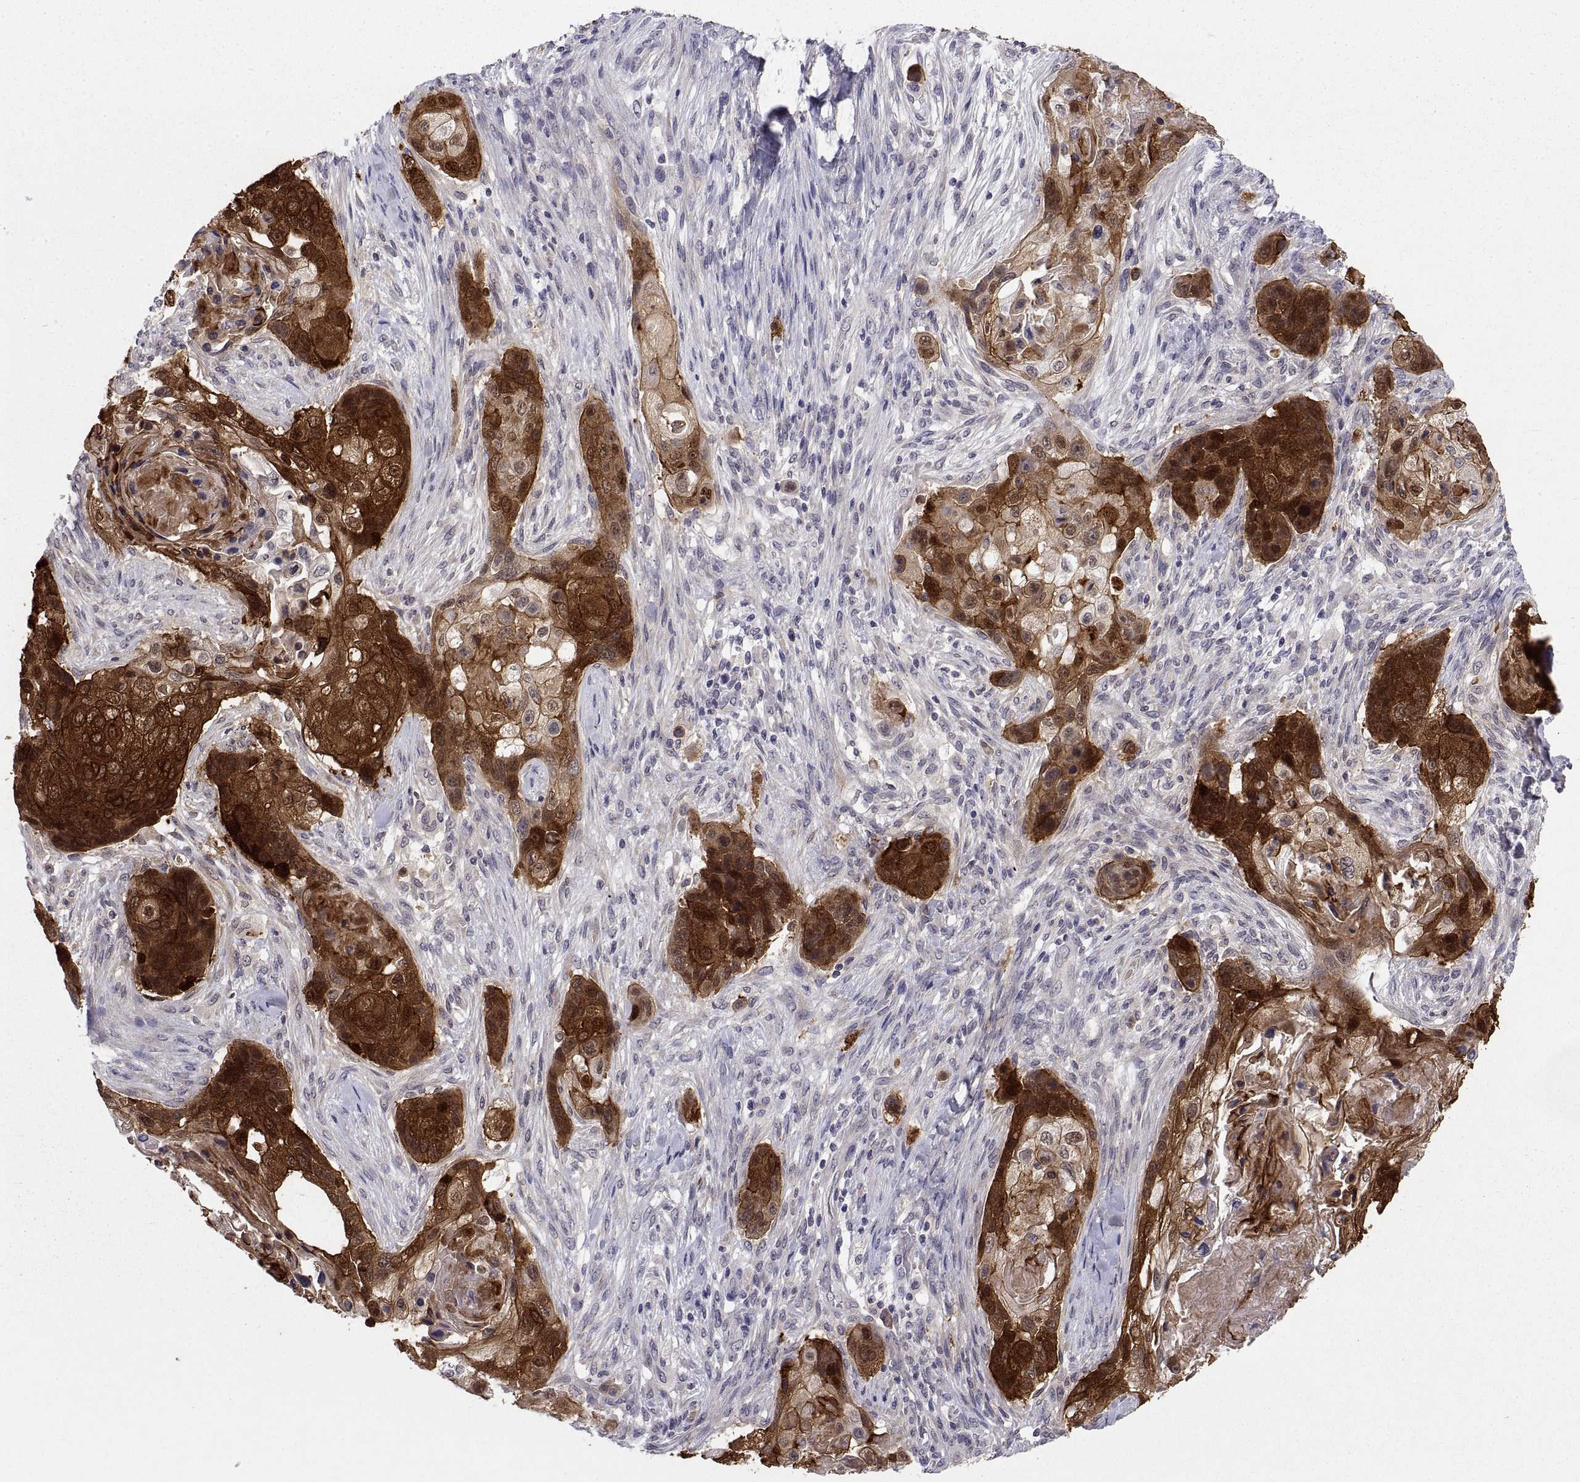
{"staining": {"intensity": "strong", "quantity": ">75%", "location": "cytoplasmic/membranous"}, "tissue": "lung cancer", "cell_type": "Tumor cells", "image_type": "cancer", "snomed": [{"axis": "morphology", "description": "Squamous cell carcinoma, NOS"}, {"axis": "topography", "description": "Lung"}], "caption": "An image of lung squamous cell carcinoma stained for a protein reveals strong cytoplasmic/membranous brown staining in tumor cells.", "gene": "PKP1", "patient": {"sex": "male", "age": 69}}